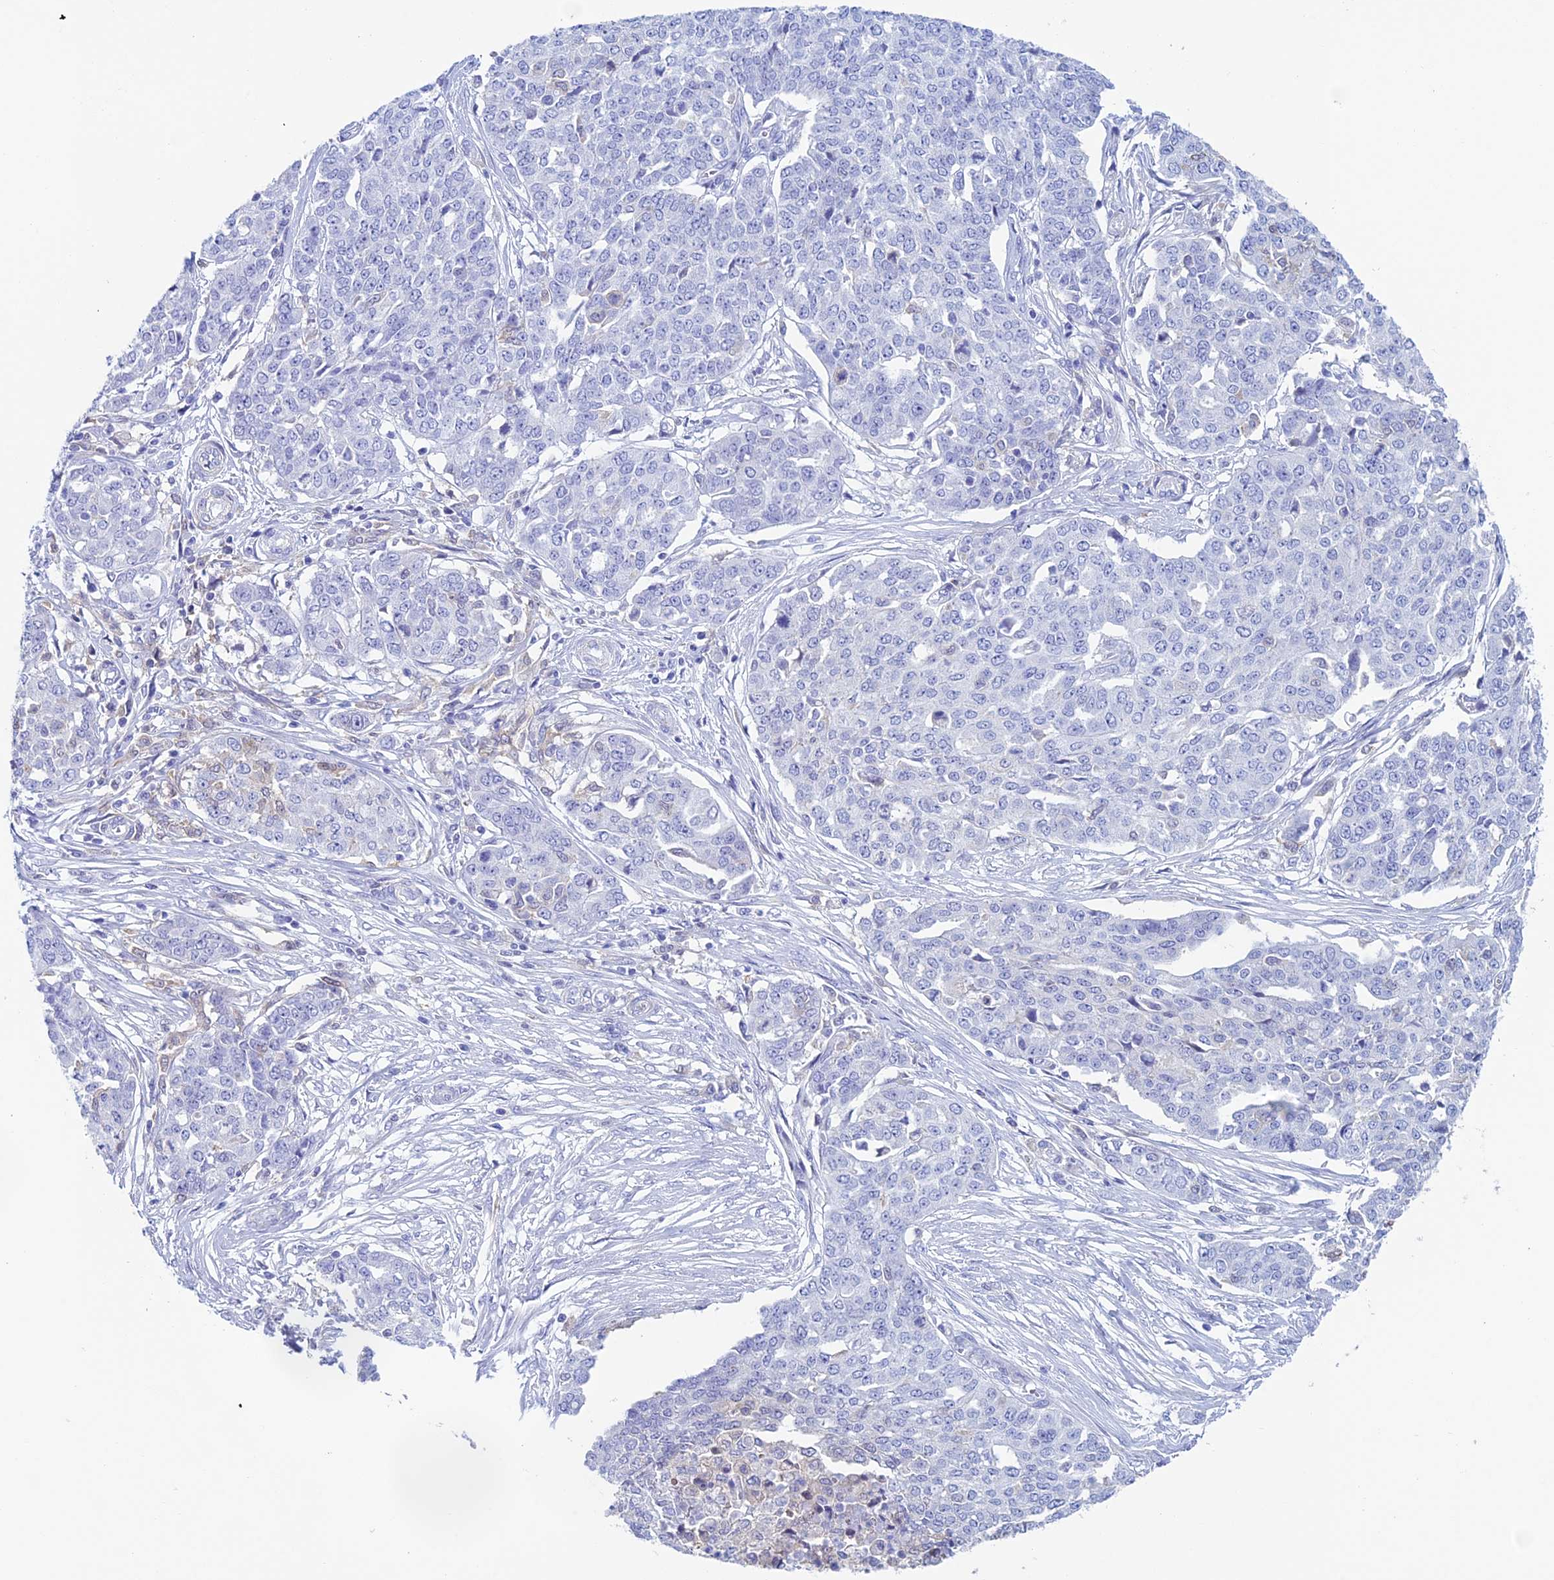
{"staining": {"intensity": "negative", "quantity": "none", "location": "none"}, "tissue": "ovarian cancer", "cell_type": "Tumor cells", "image_type": "cancer", "snomed": [{"axis": "morphology", "description": "Cystadenocarcinoma, serous, NOS"}, {"axis": "topography", "description": "Soft tissue"}, {"axis": "topography", "description": "Ovary"}], "caption": "A photomicrograph of ovarian cancer (serous cystadenocarcinoma) stained for a protein shows no brown staining in tumor cells.", "gene": "KCNK17", "patient": {"sex": "female", "age": 57}}